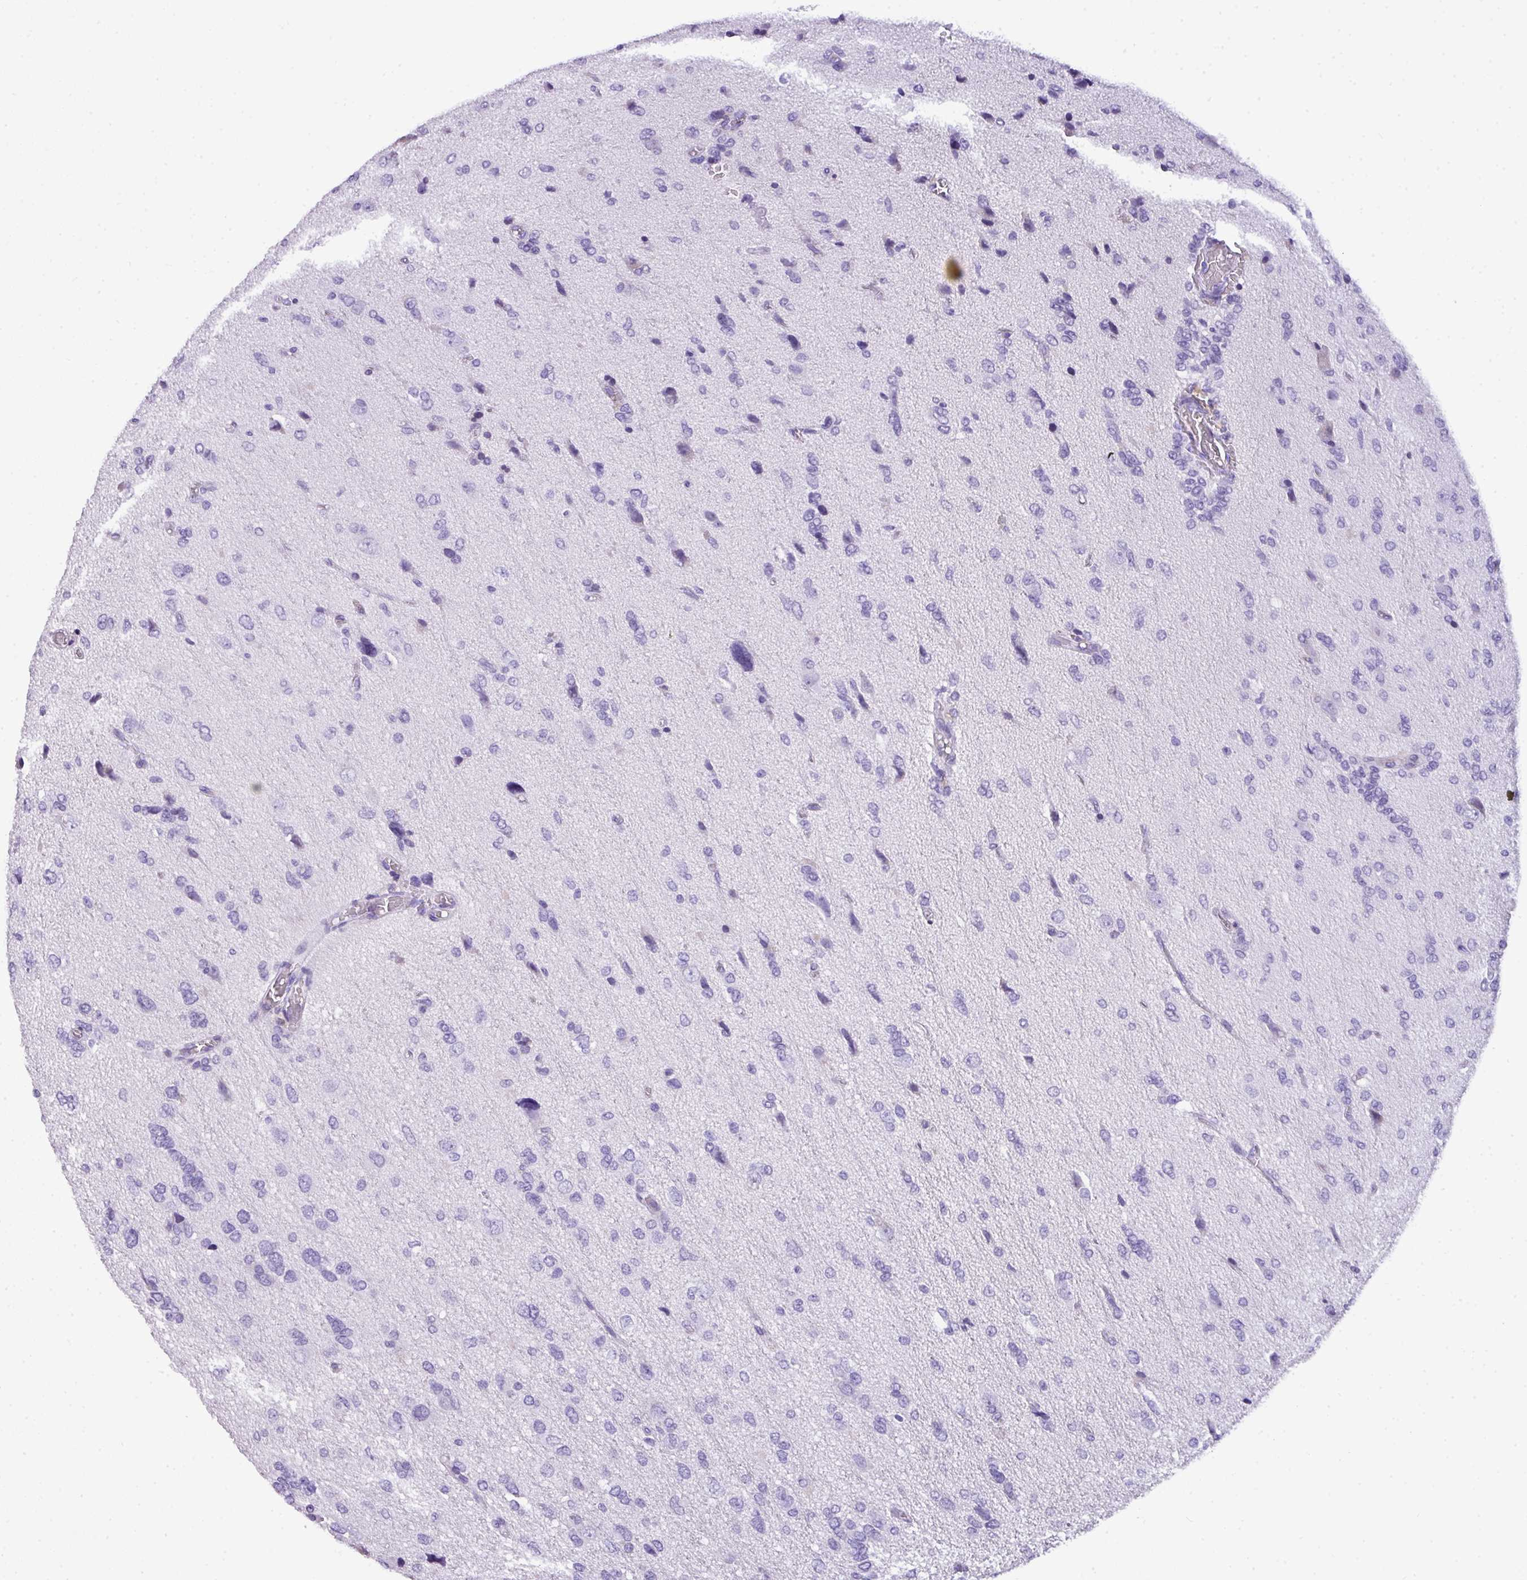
{"staining": {"intensity": "negative", "quantity": "none", "location": "none"}, "tissue": "glioma", "cell_type": "Tumor cells", "image_type": "cancer", "snomed": [{"axis": "morphology", "description": "Glioma, malignant, High grade"}, {"axis": "topography", "description": "Brain"}], "caption": "This is an immunohistochemistry (IHC) photomicrograph of glioma. There is no staining in tumor cells.", "gene": "MUC21", "patient": {"sex": "female", "age": 59}}